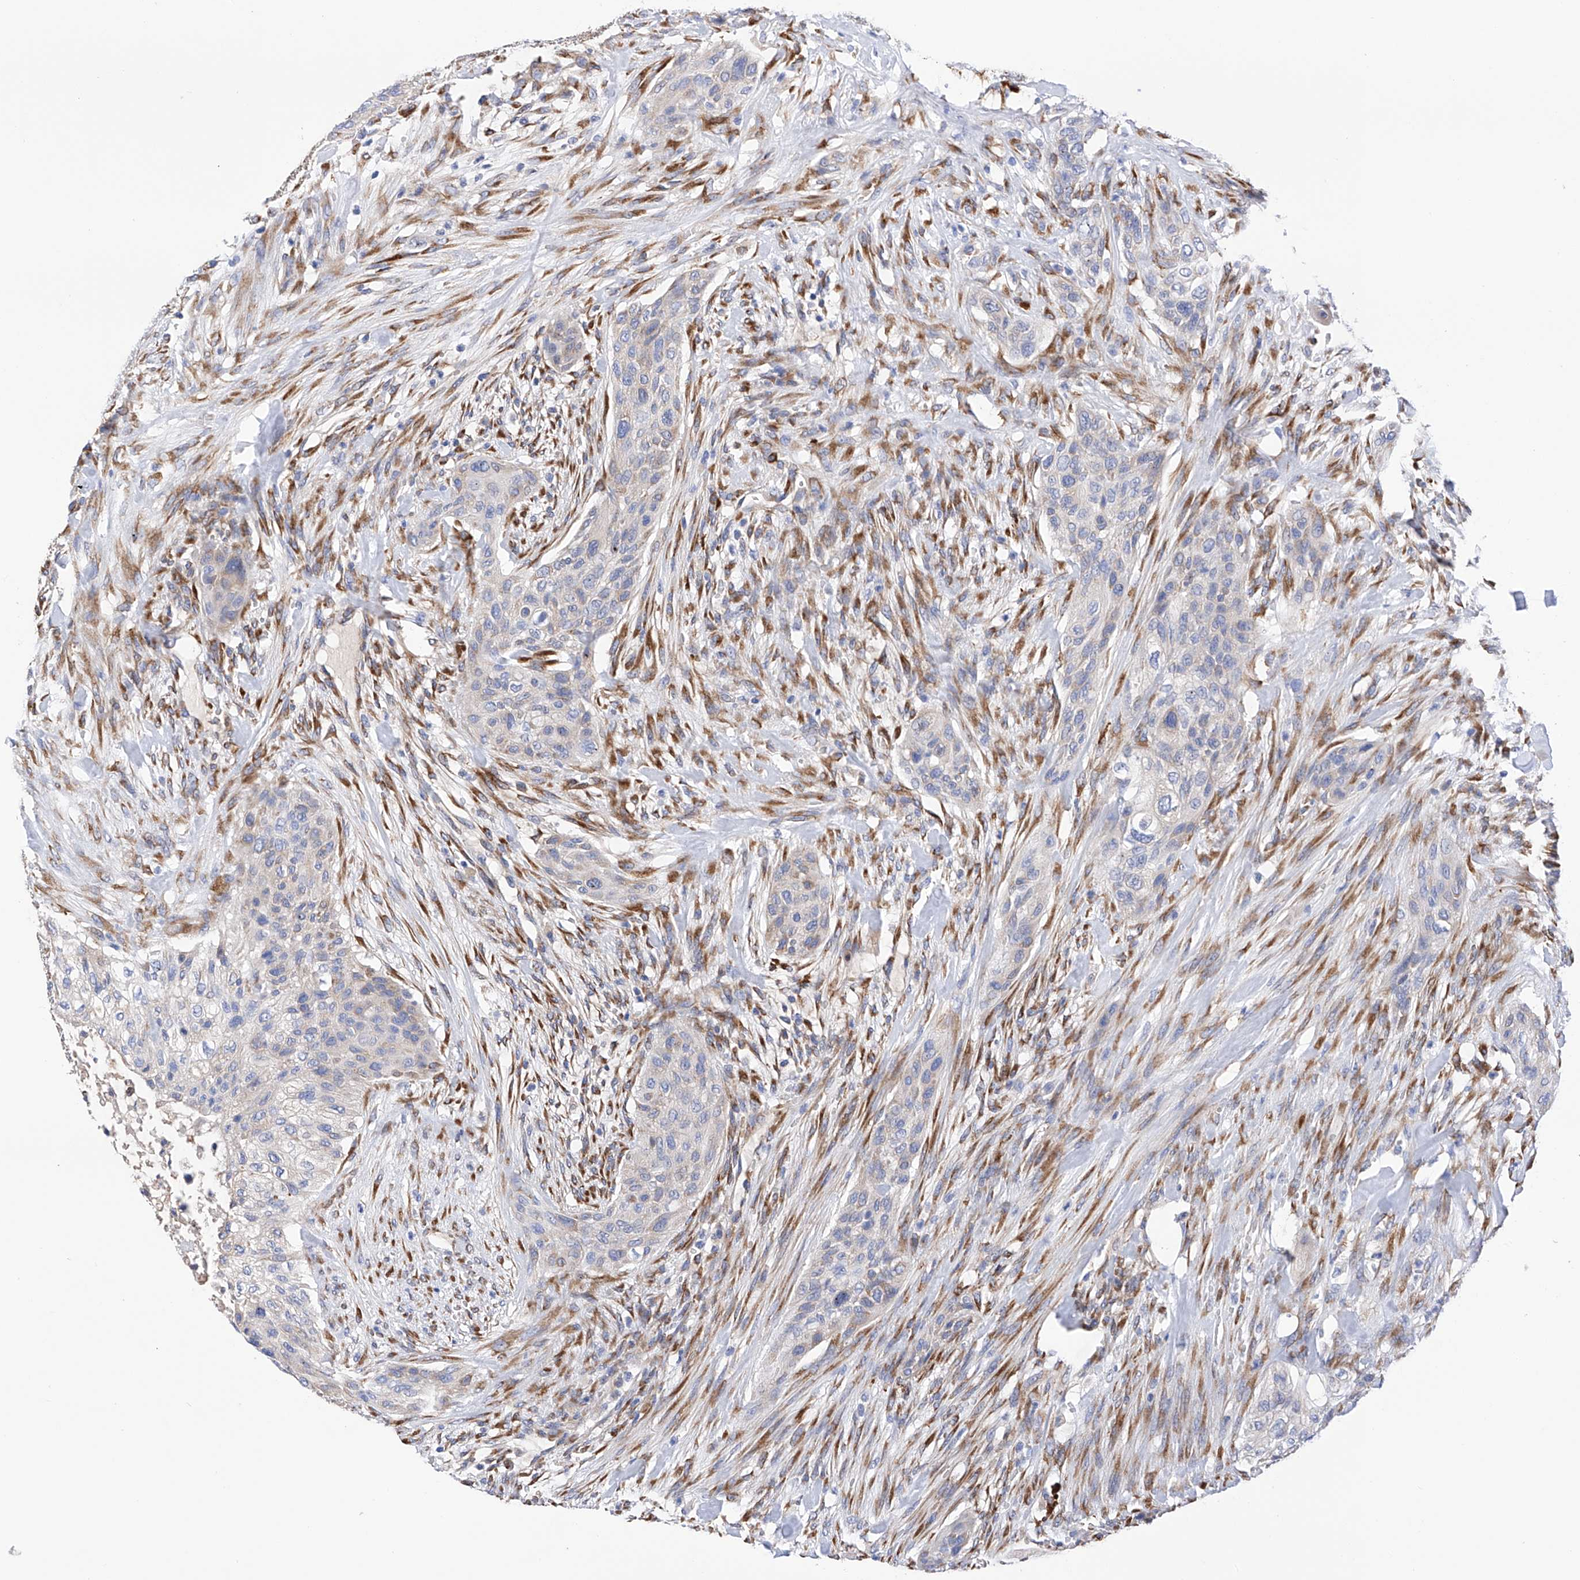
{"staining": {"intensity": "negative", "quantity": "none", "location": "none"}, "tissue": "urothelial cancer", "cell_type": "Tumor cells", "image_type": "cancer", "snomed": [{"axis": "morphology", "description": "Urothelial carcinoma, High grade"}, {"axis": "topography", "description": "Urinary bladder"}], "caption": "Tumor cells show no significant positivity in high-grade urothelial carcinoma. (Immunohistochemistry, brightfield microscopy, high magnification).", "gene": "PDIA5", "patient": {"sex": "male", "age": 35}}